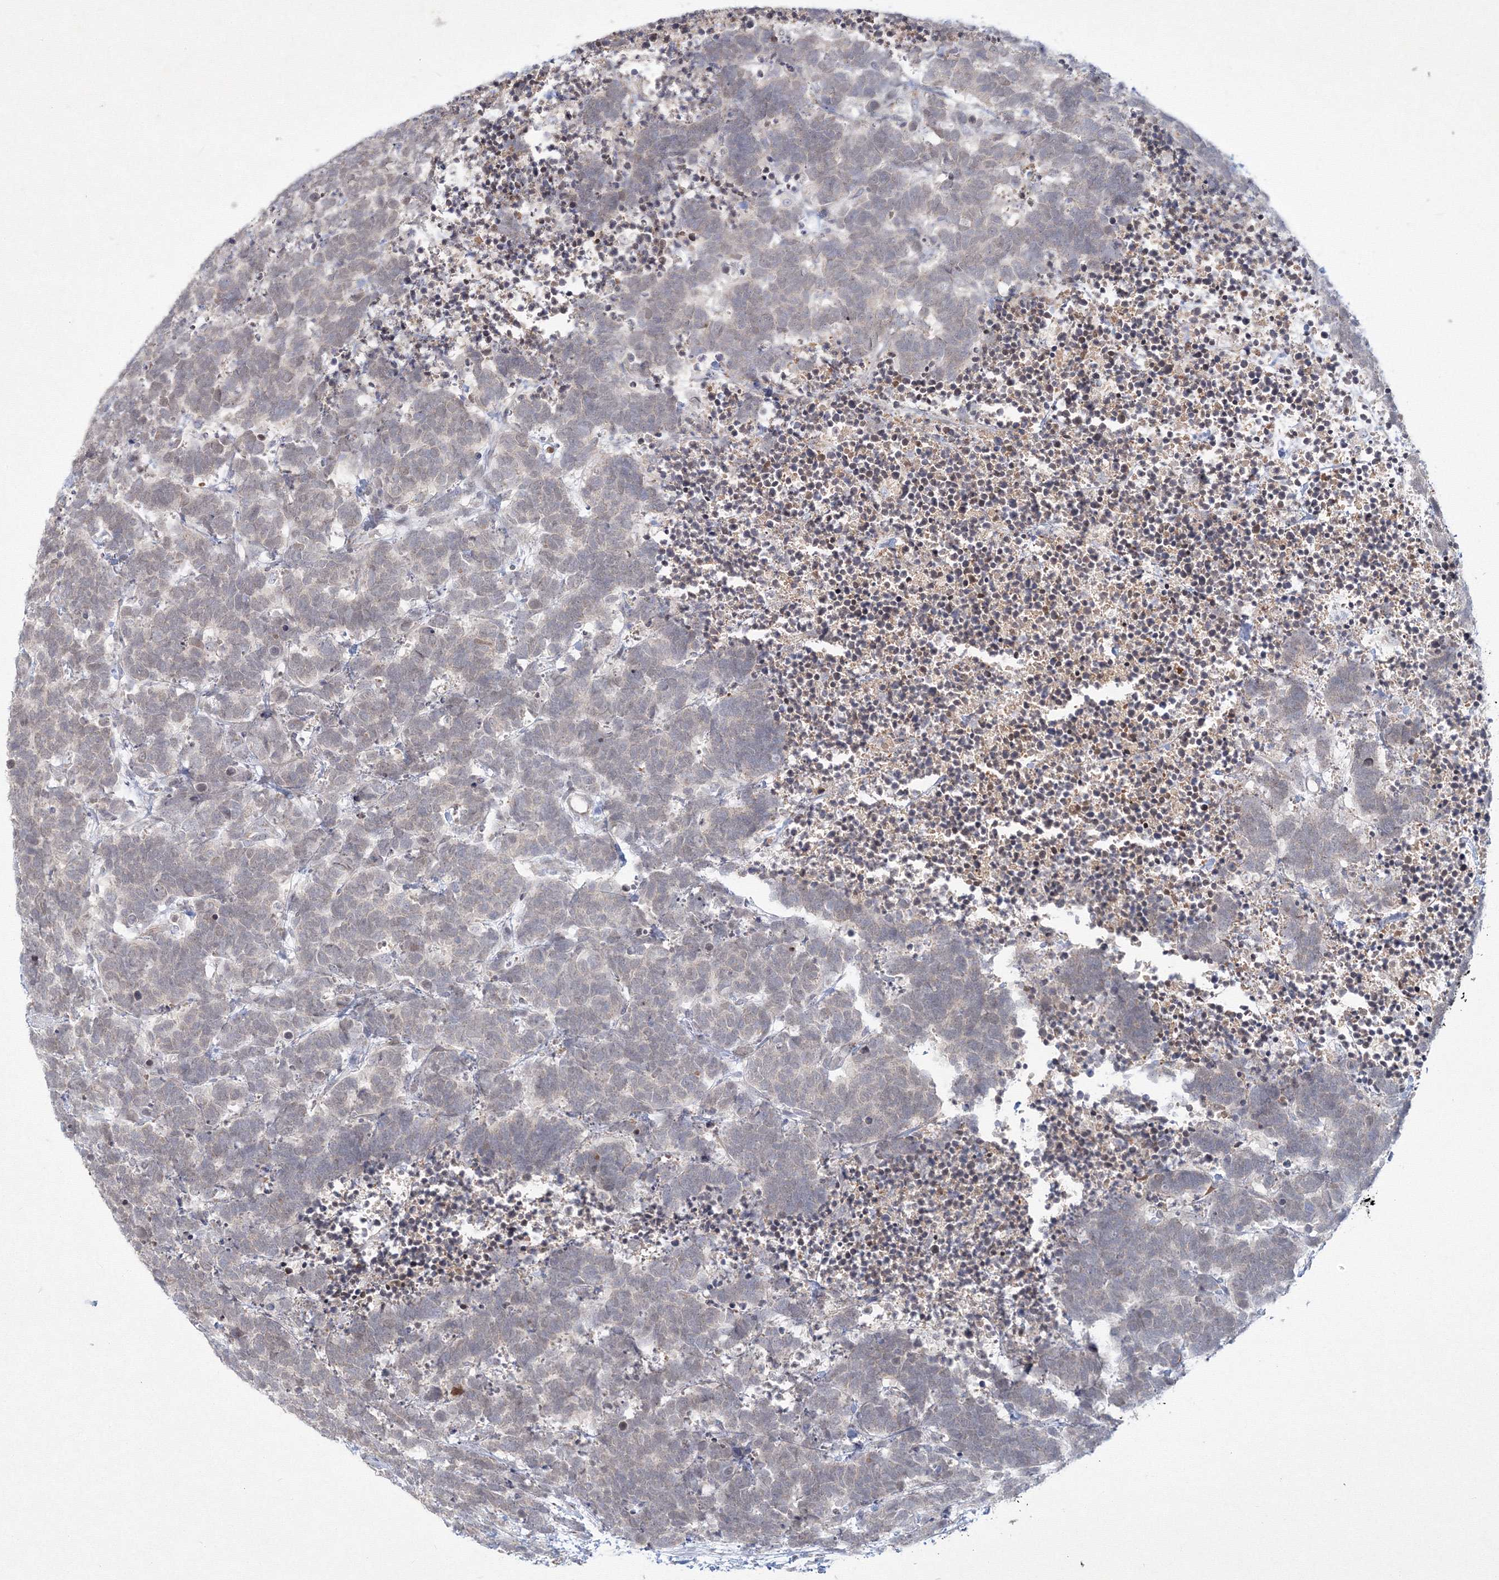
{"staining": {"intensity": "negative", "quantity": "none", "location": "none"}, "tissue": "carcinoid", "cell_type": "Tumor cells", "image_type": "cancer", "snomed": [{"axis": "morphology", "description": "Carcinoma, NOS"}, {"axis": "morphology", "description": "Carcinoid, malignant, NOS"}, {"axis": "topography", "description": "Urinary bladder"}], "caption": "High magnification brightfield microscopy of carcinoid stained with DAB (brown) and counterstained with hematoxylin (blue): tumor cells show no significant positivity. (DAB immunohistochemistry visualized using brightfield microscopy, high magnification).", "gene": "WDR49", "patient": {"sex": "male", "age": 57}}